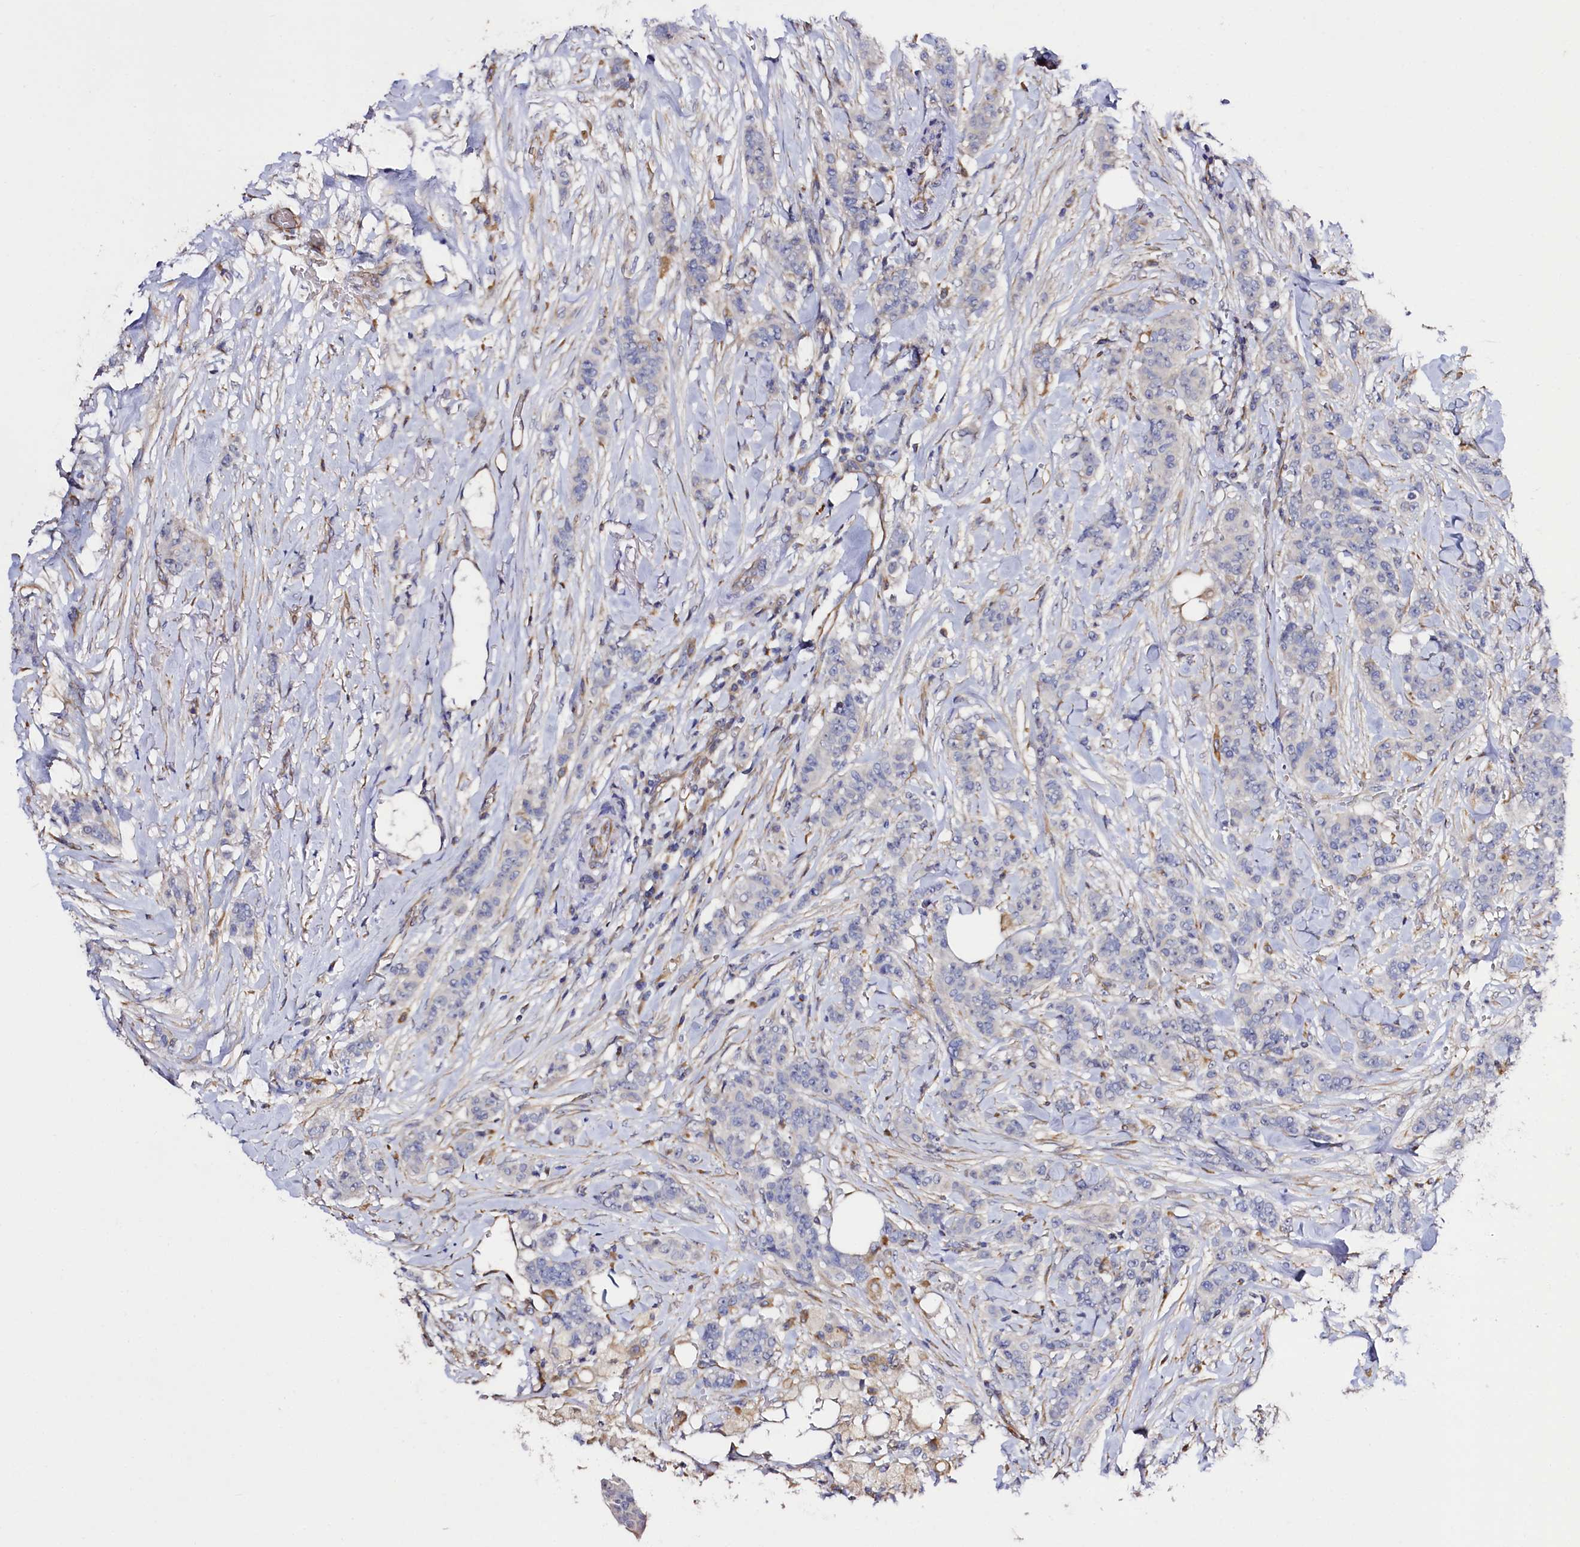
{"staining": {"intensity": "negative", "quantity": "none", "location": "none"}, "tissue": "breast cancer", "cell_type": "Tumor cells", "image_type": "cancer", "snomed": [{"axis": "morphology", "description": "Duct carcinoma"}, {"axis": "topography", "description": "Breast"}], "caption": "Human intraductal carcinoma (breast) stained for a protein using immunohistochemistry (IHC) demonstrates no expression in tumor cells.", "gene": "SLC7A1", "patient": {"sex": "female", "age": 40}}